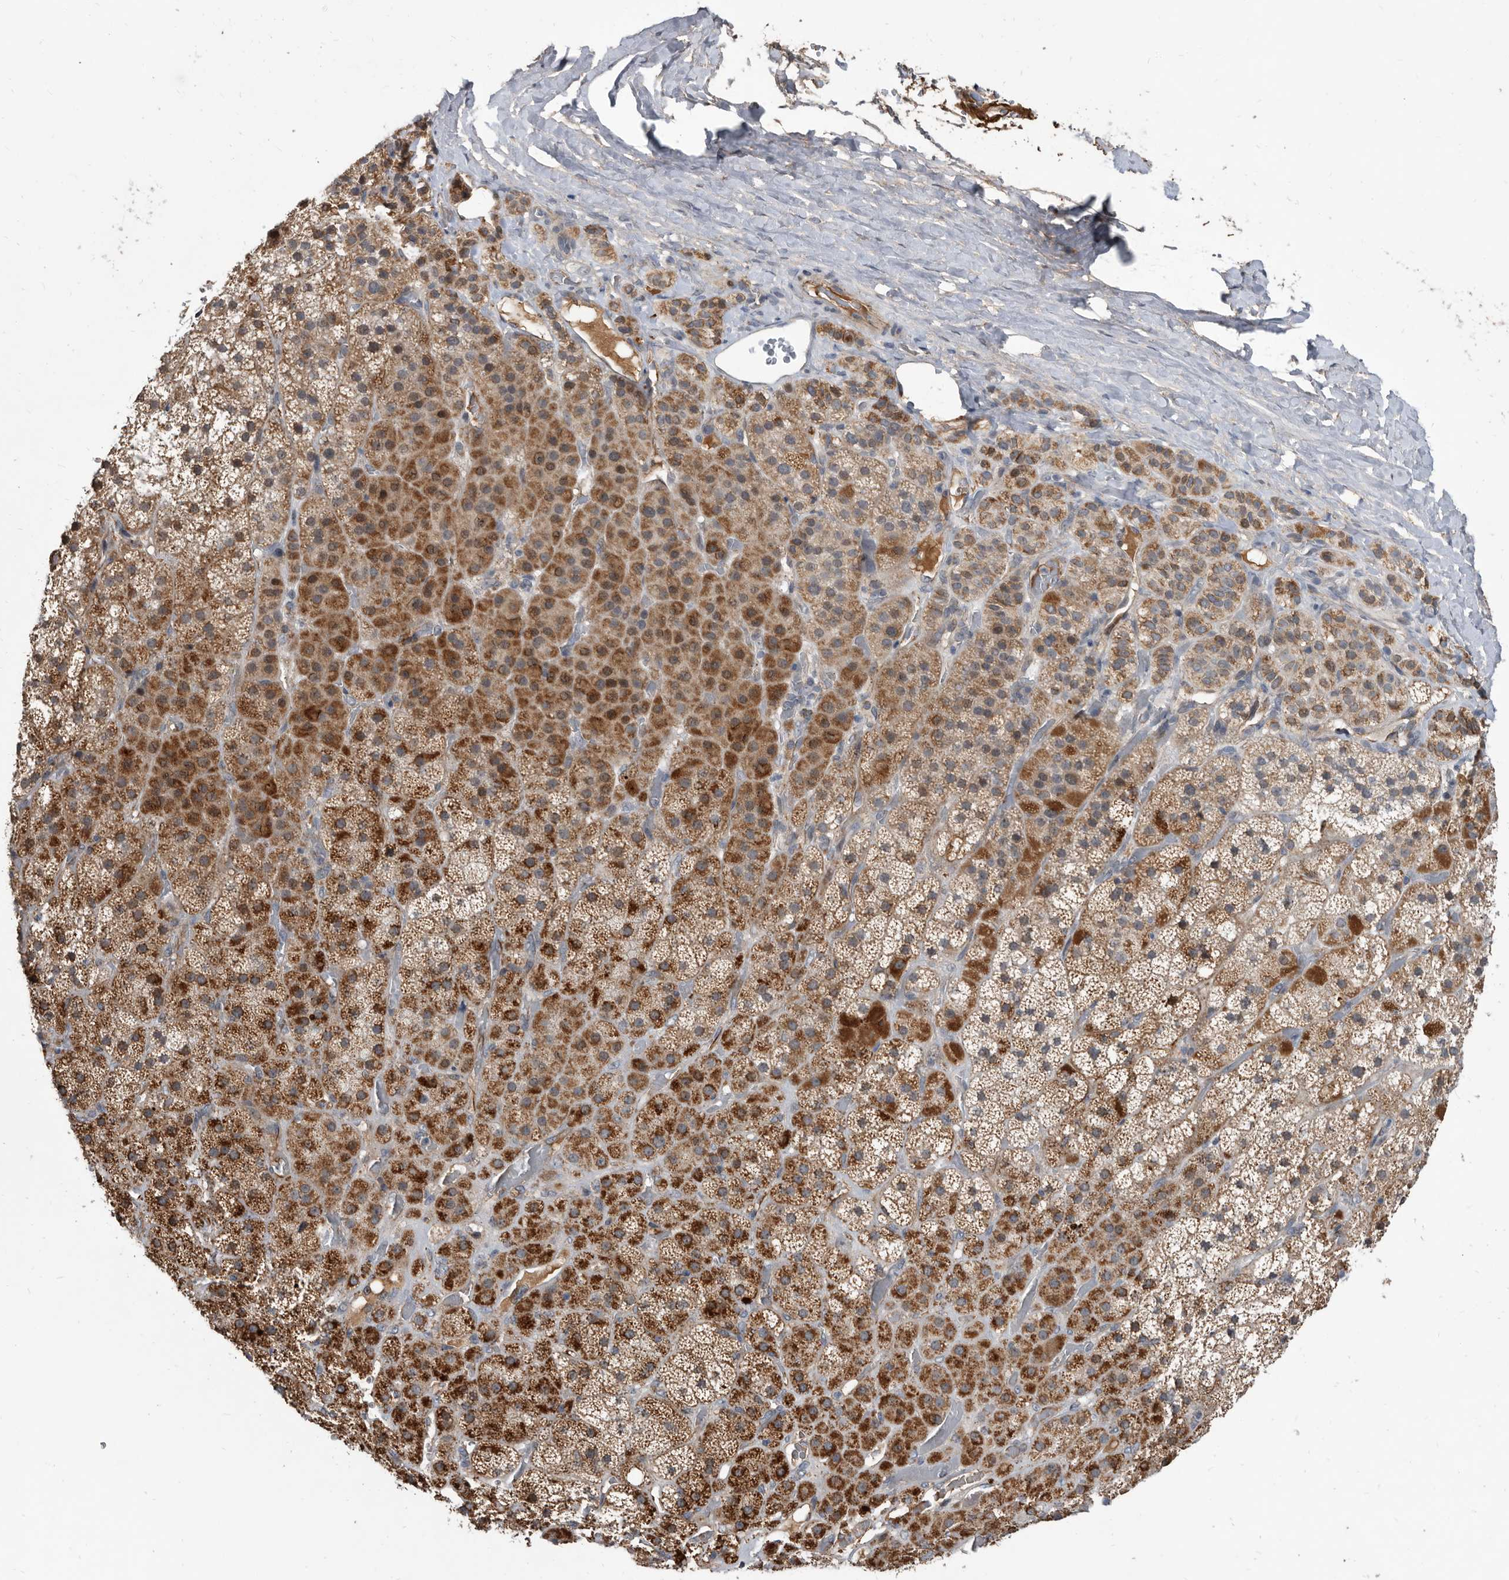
{"staining": {"intensity": "strong", "quantity": ">75%", "location": "cytoplasmic/membranous"}, "tissue": "adrenal gland", "cell_type": "Glandular cells", "image_type": "normal", "snomed": [{"axis": "morphology", "description": "Normal tissue, NOS"}, {"axis": "topography", "description": "Adrenal gland"}], "caption": "Immunohistochemistry (DAB (3,3'-diaminobenzidine)) staining of normal human adrenal gland exhibits strong cytoplasmic/membranous protein staining in approximately >75% of glandular cells.", "gene": "PI15", "patient": {"sex": "male", "age": 57}}